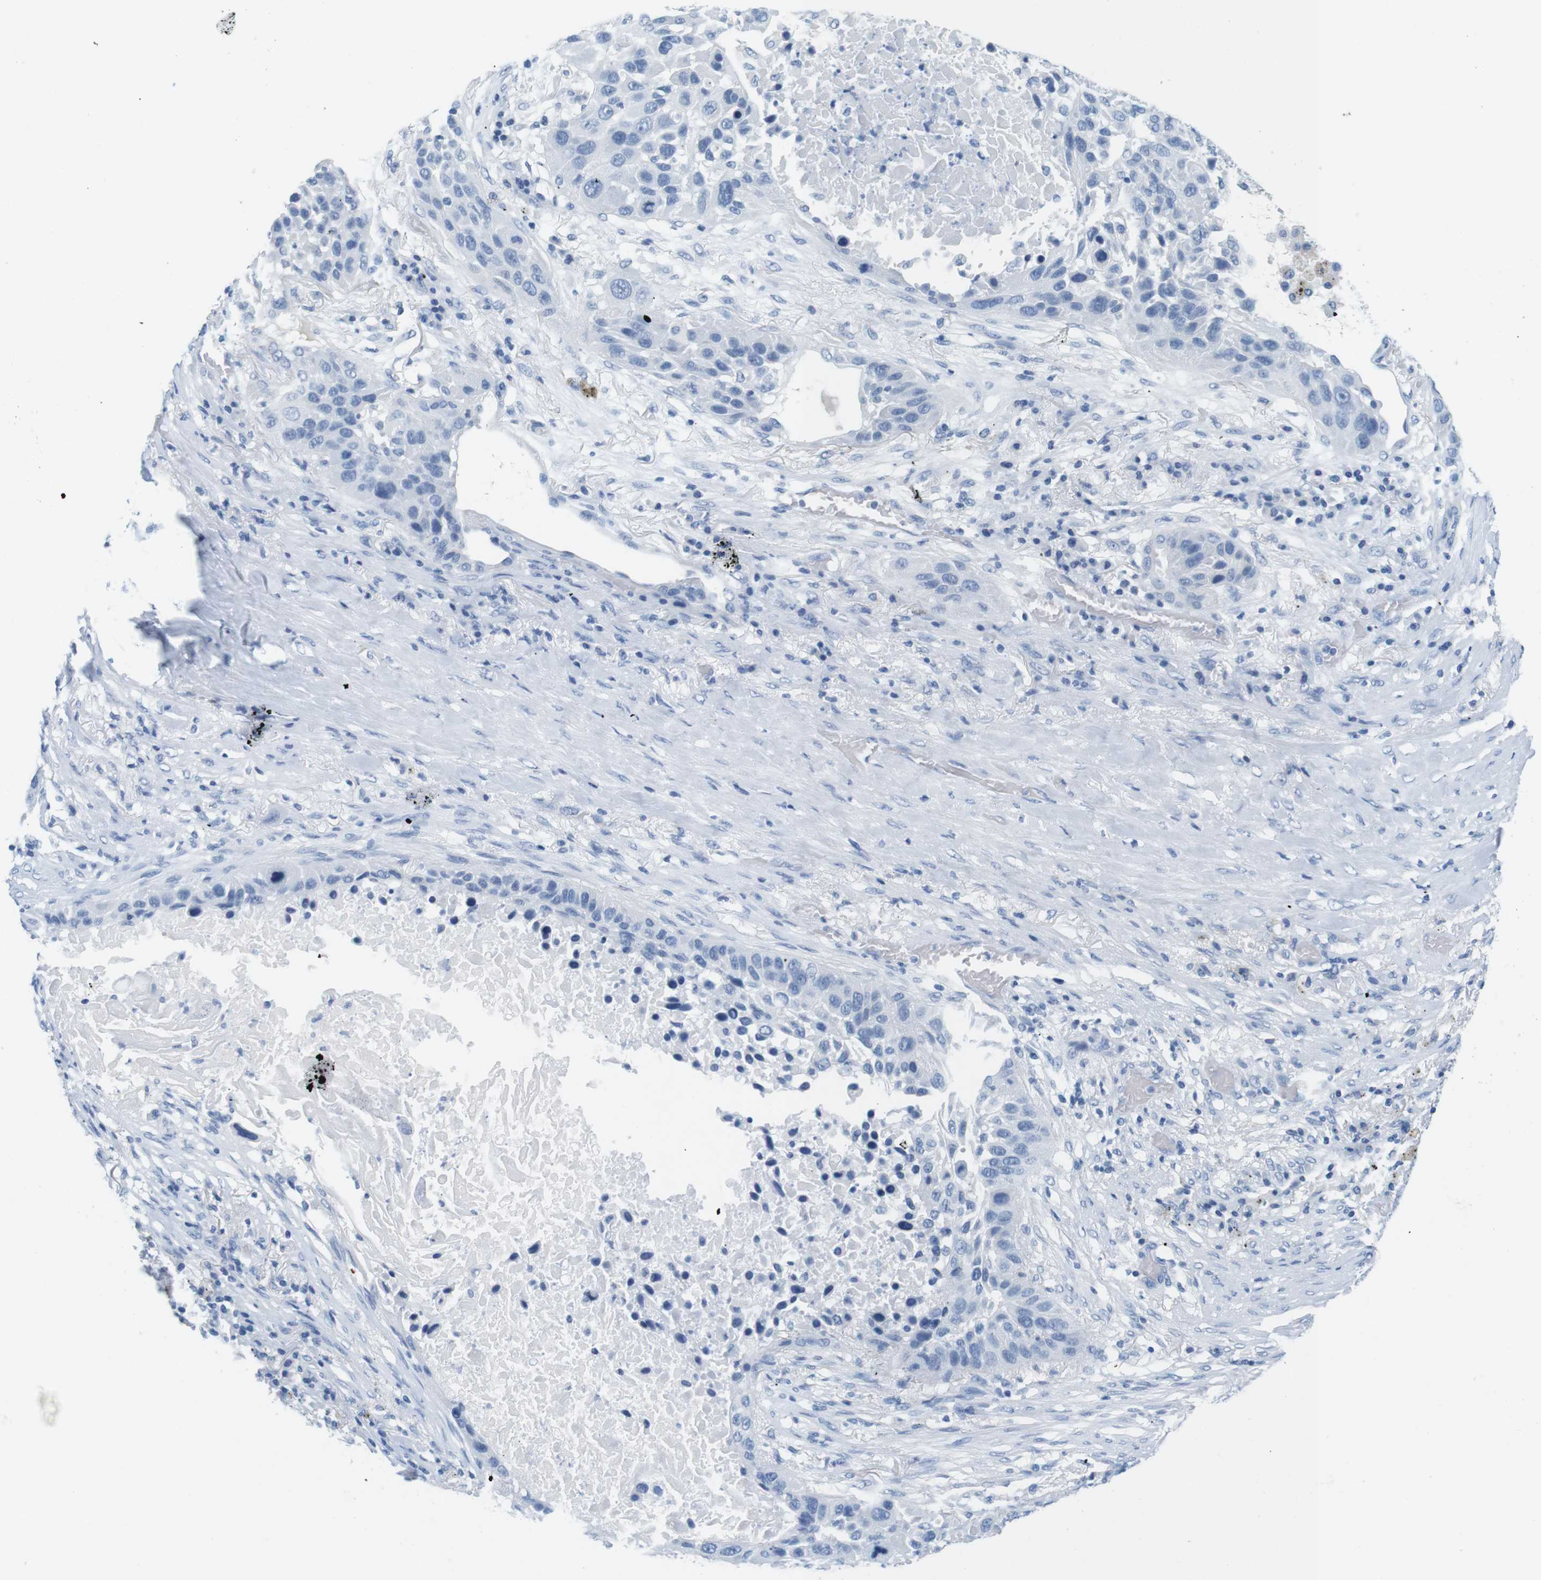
{"staining": {"intensity": "negative", "quantity": "none", "location": "none"}, "tissue": "lung cancer", "cell_type": "Tumor cells", "image_type": "cancer", "snomed": [{"axis": "morphology", "description": "Squamous cell carcinoma, NOS"}, {"axis": "topography", "description": "Lung"}], "caption": "This is an immunohistochemistry (IHC) micrograph of lung squamous cell carcinoma. There is no staining in tumor cells.", "gene": "CYP2C9", "patient": {"sex": "male", "age": 57}}